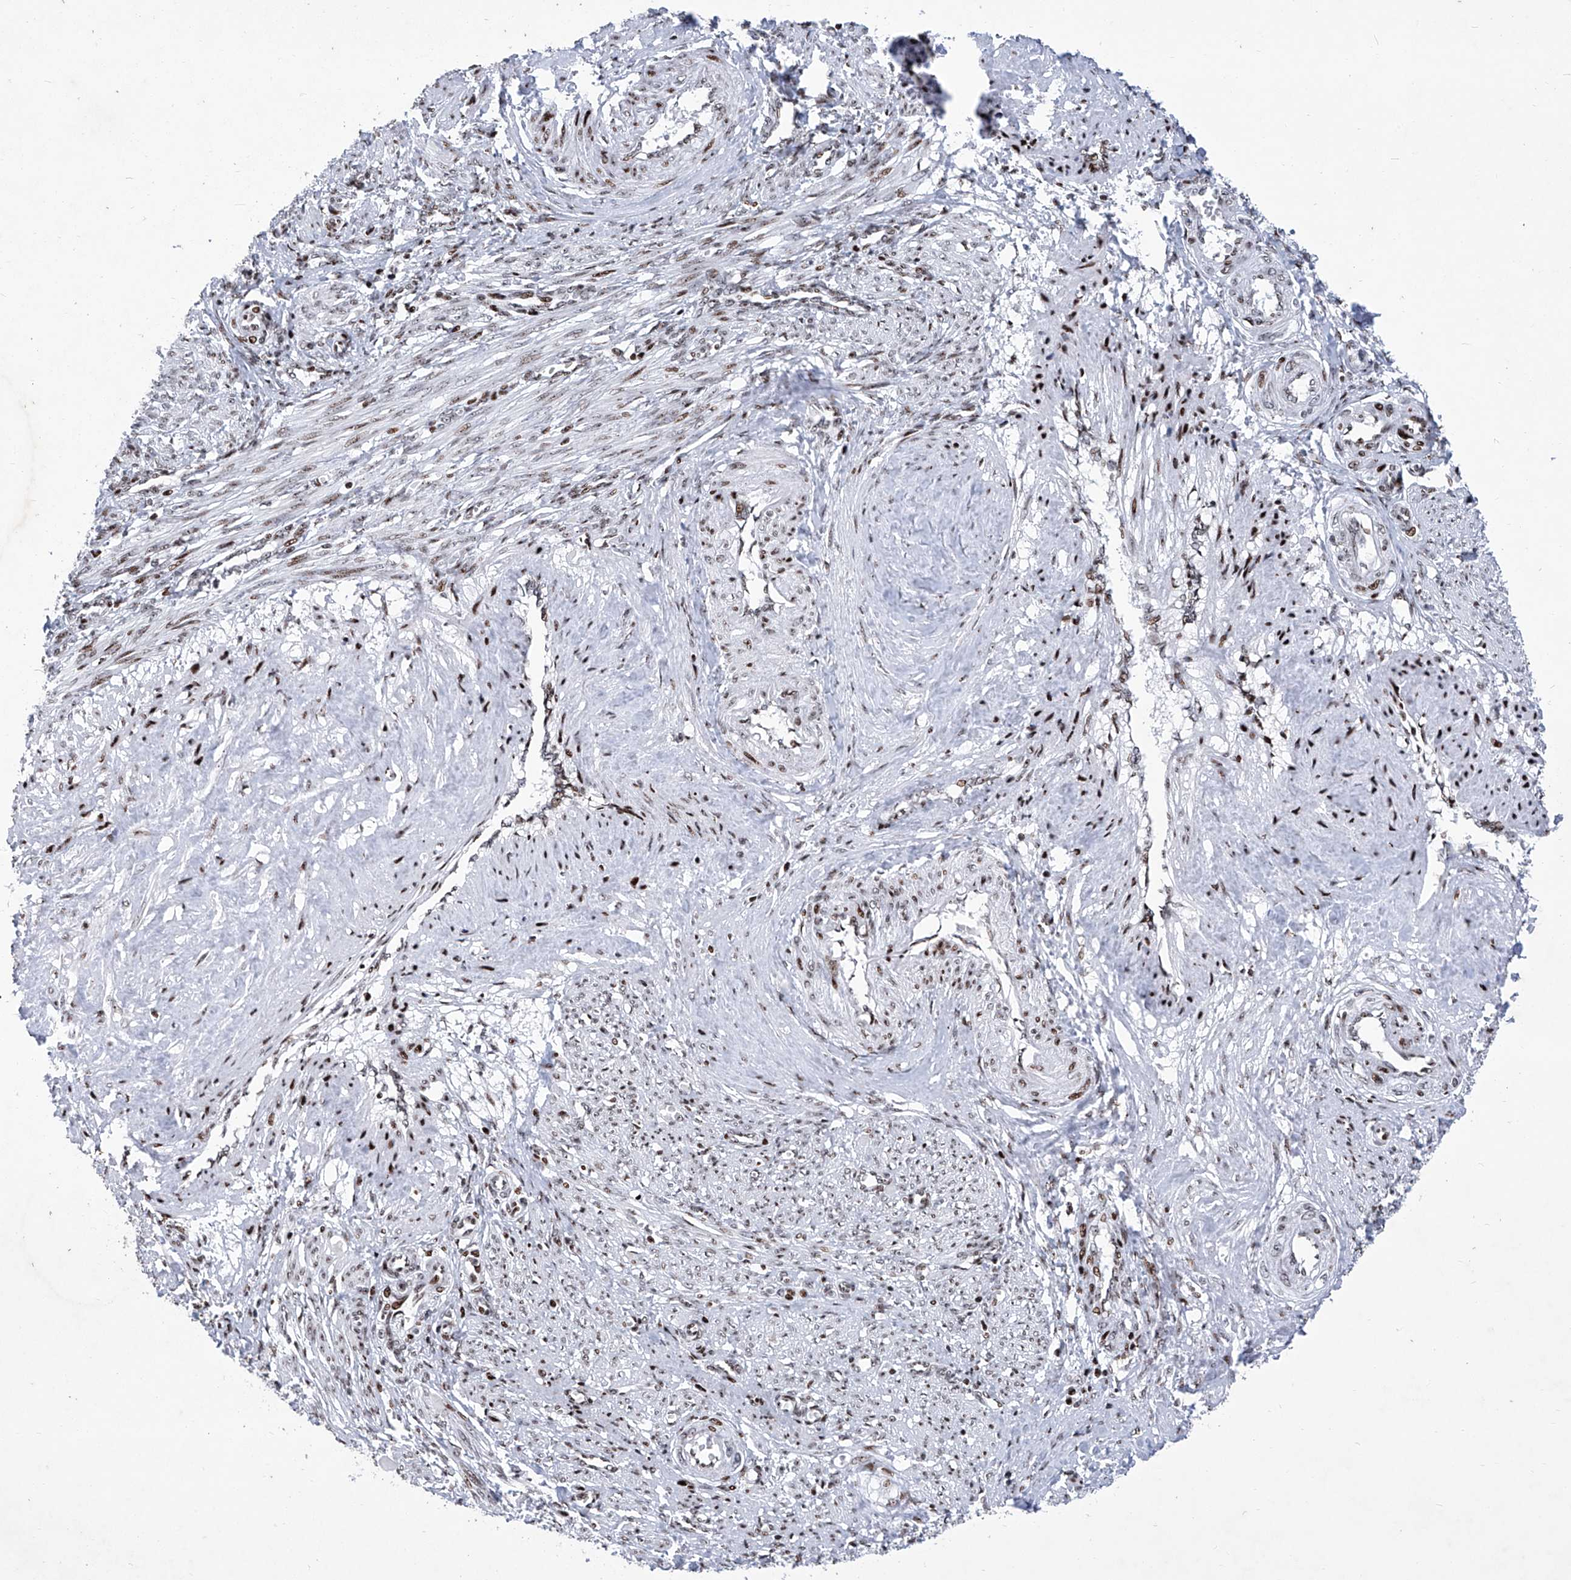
{"staining": {"intensity": "moderate", "quantity": "<25%", "location": "nuclear"}, "tissue": "smooth muscle", "cell_type": "Smooth muscle cells", "image_type": "normal", "snomed": [{"axis": "morphology", "description": "Normal tissue, NOS"}, {"axis": "topography", "description": "Endometrium"}], "caption": "Smooth muscle cells reveal low levels of moderate nuclear staining in about <25% of cells in normal human smooth muscle.", "gene": "HEY2", "patient": {"sex": "female", "age": 33}}